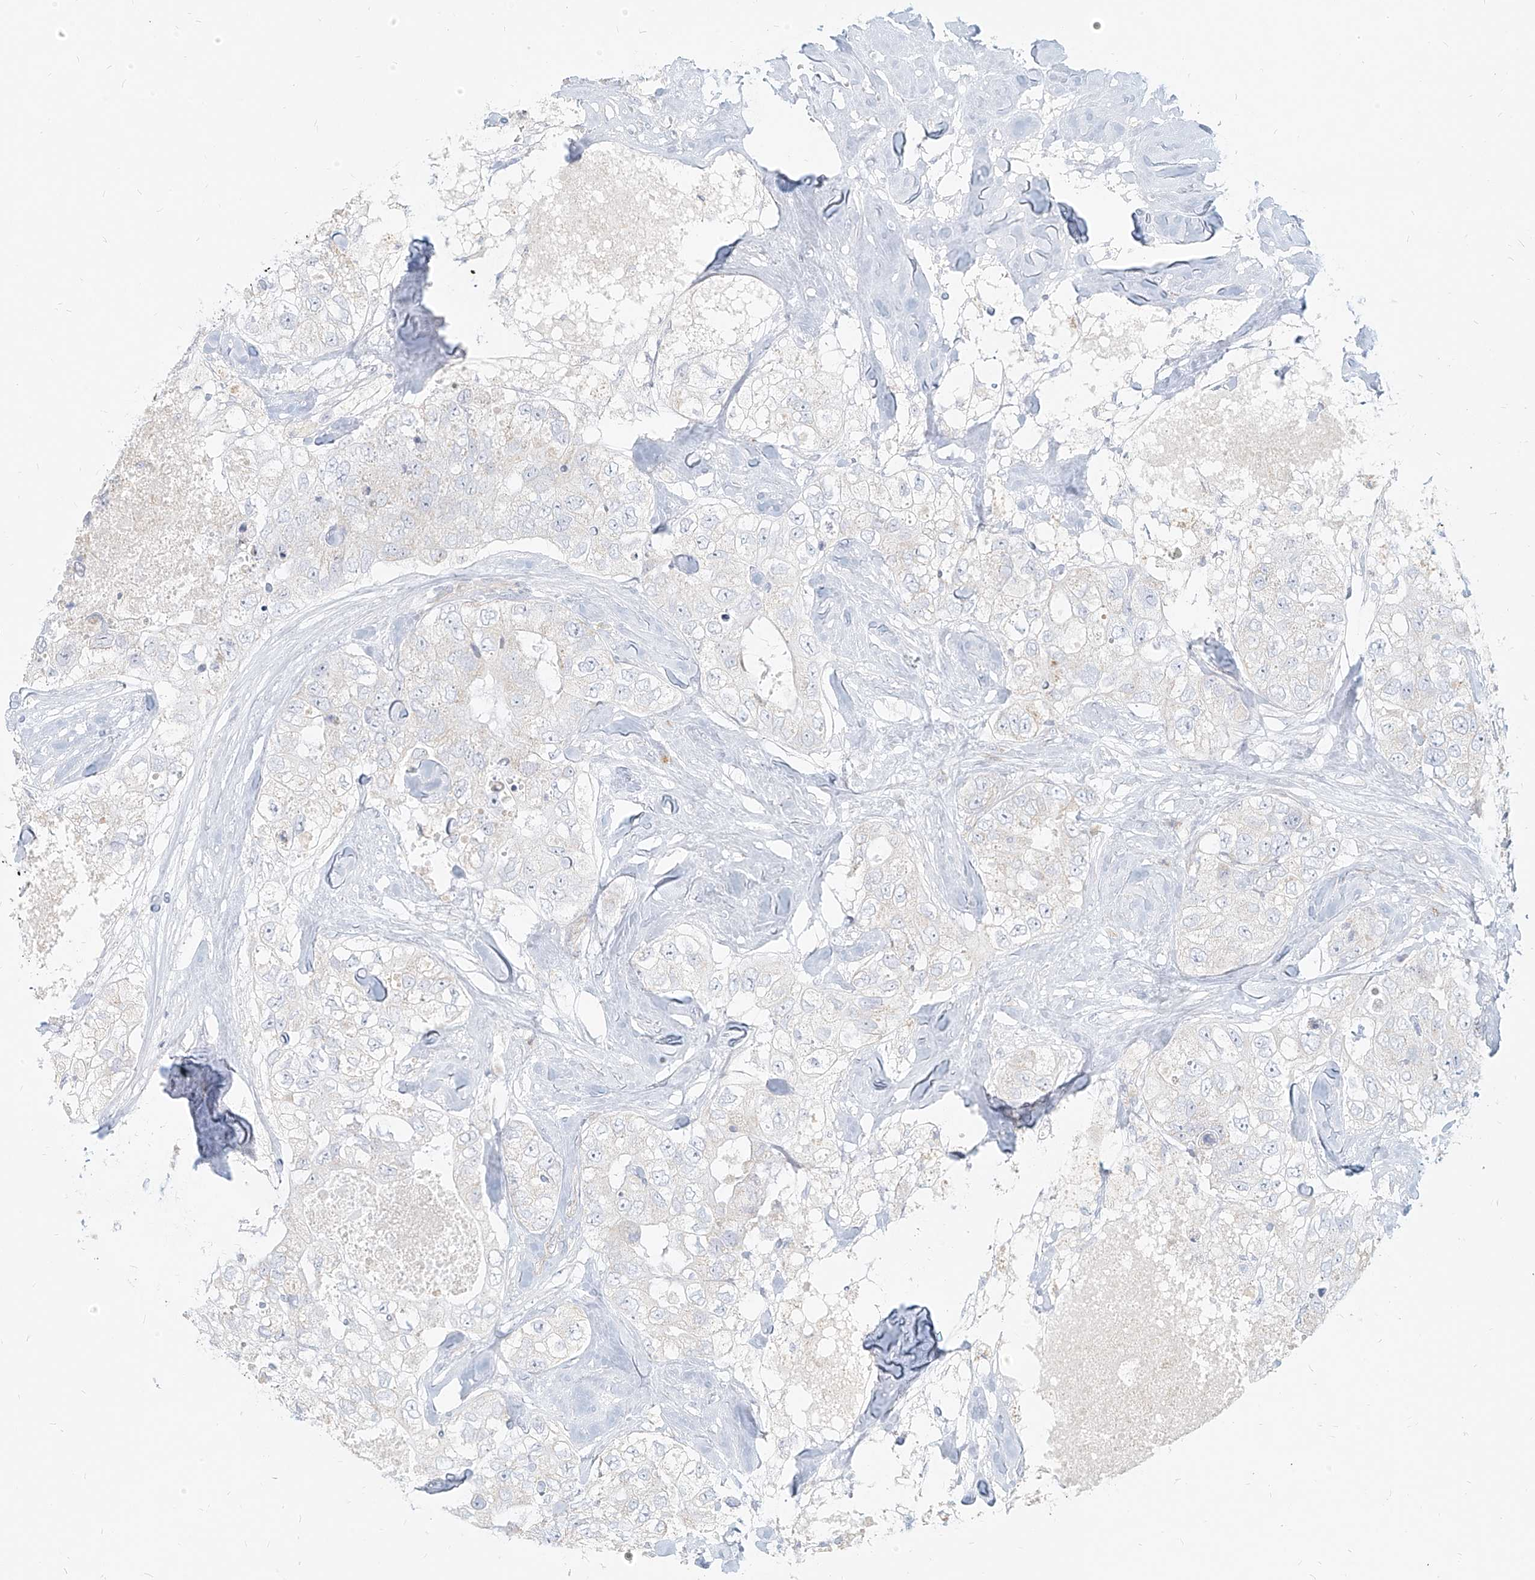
{"staining": {"intensity": "negative", "quantity": "none", "location": "none"}, "tissue": "breast cancer", "cell_type": "Tumor cells", "image_type": "cancer", "snomed": [{"axis": "morphology", "description": "Duct carcinoma"}, {"axis": "topography", "description": "Breast"}], "caption": "There is no significant positivity in tumor cells of breast cancer.", "gene": "ITPKB", "patient": {"sex": "female", "age": 62}}